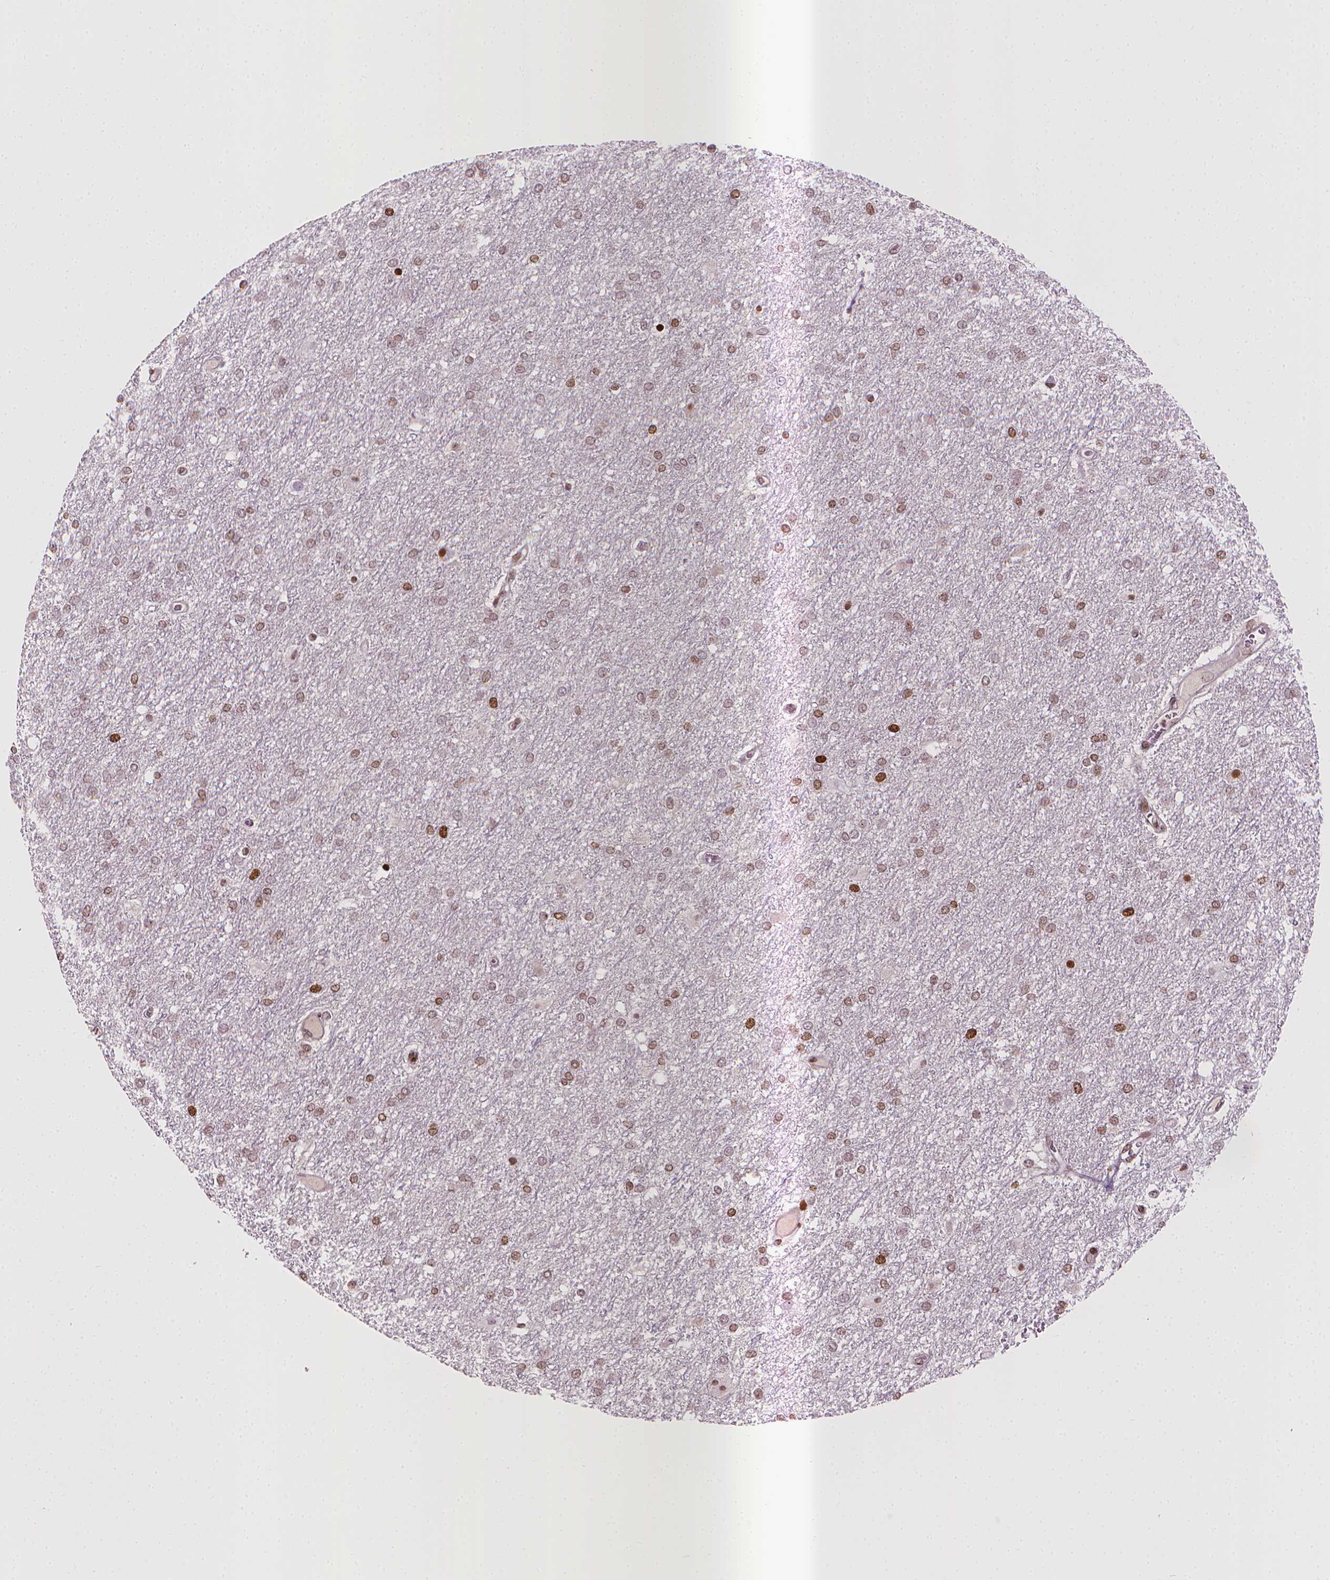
{"staining": {"intensity": "moderate", "quantity": "25%-75%", "location": "nuclear"}, "tissue": "glioma", "cell_type": "Tumor cells", "image_type": "cancer", "snomed": [{"axis": "morphology", "description": "Glioma, malignant, High grade"}, {"axis": "topography", "description": "Brain"}], "caption": "Immunohistochemical staining of malignant high-grade glioma shows medium levels of moderate nuclear protein positivity in about 25%-75% of tumor cells. (DAB (3,3'-diaminobenzidine) = brown stain, brightfield microscopy at high magnification).", "gene": "PIP4K2A", "patient": {"sex": "female", "age": 61}}